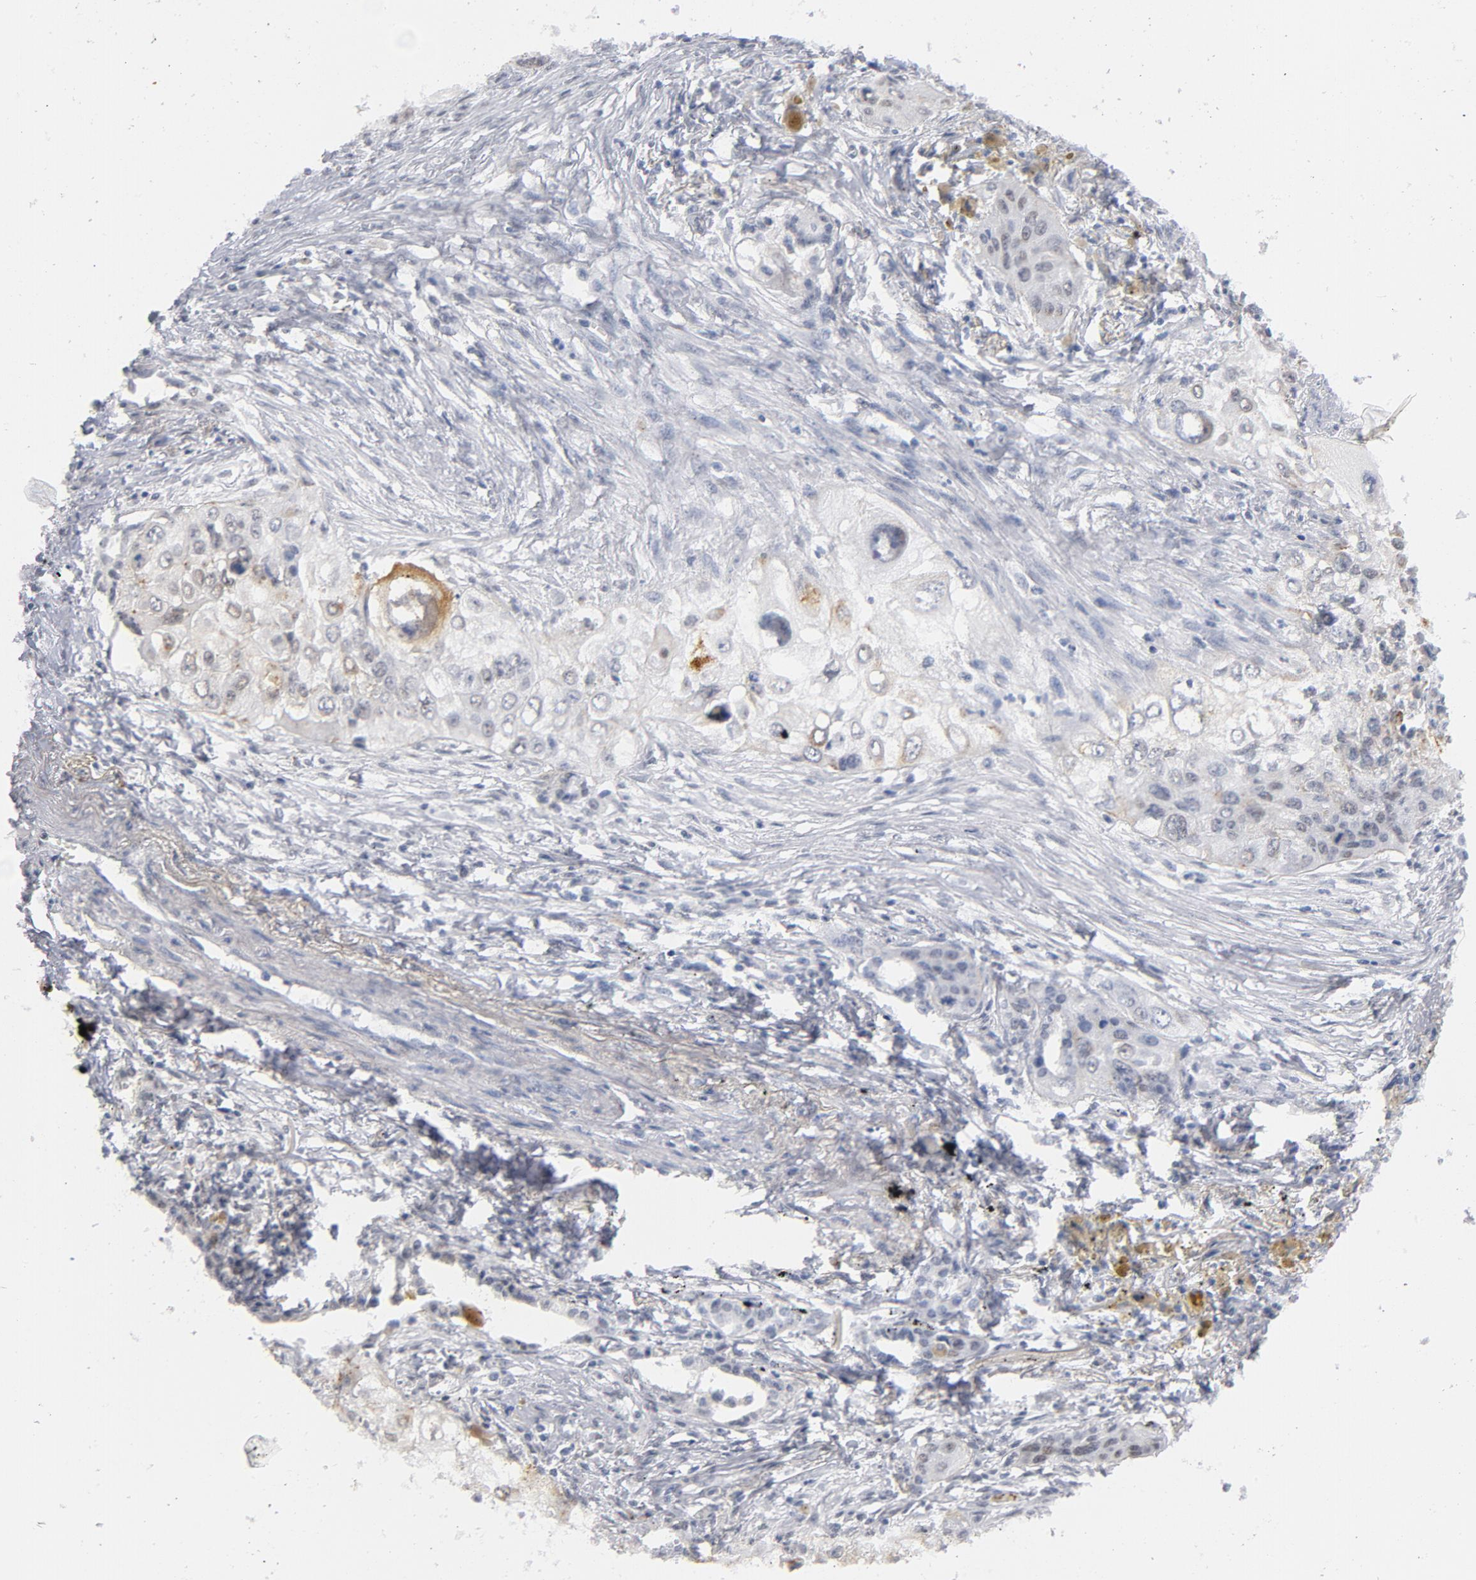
{"staining": {"intensity": "strong", "quantity": "25%-75%", "location": "cytoplasmic/membranous"}, "tissue": "lung cancer", "cell_type": "Tumor cells", "image_type": "cancer", "snomed": [{"axis": "morphology", "description": "Squamous cell carcinoma, NOS"}, {"axis": "topography", "description": "Lung"}], "caption": "Immunohistochemical staining of human lung squamous cell carcinoma reveals high levels of strong cytoplasmic/membranous staining in about 25%-75% of tumor cells. (DAB (3,3'-diaminobenzidine) IHC with brightfield microscopy, high magnification).", "gene": "BAP1", "patient": {"sex": "male", "age": 71}}